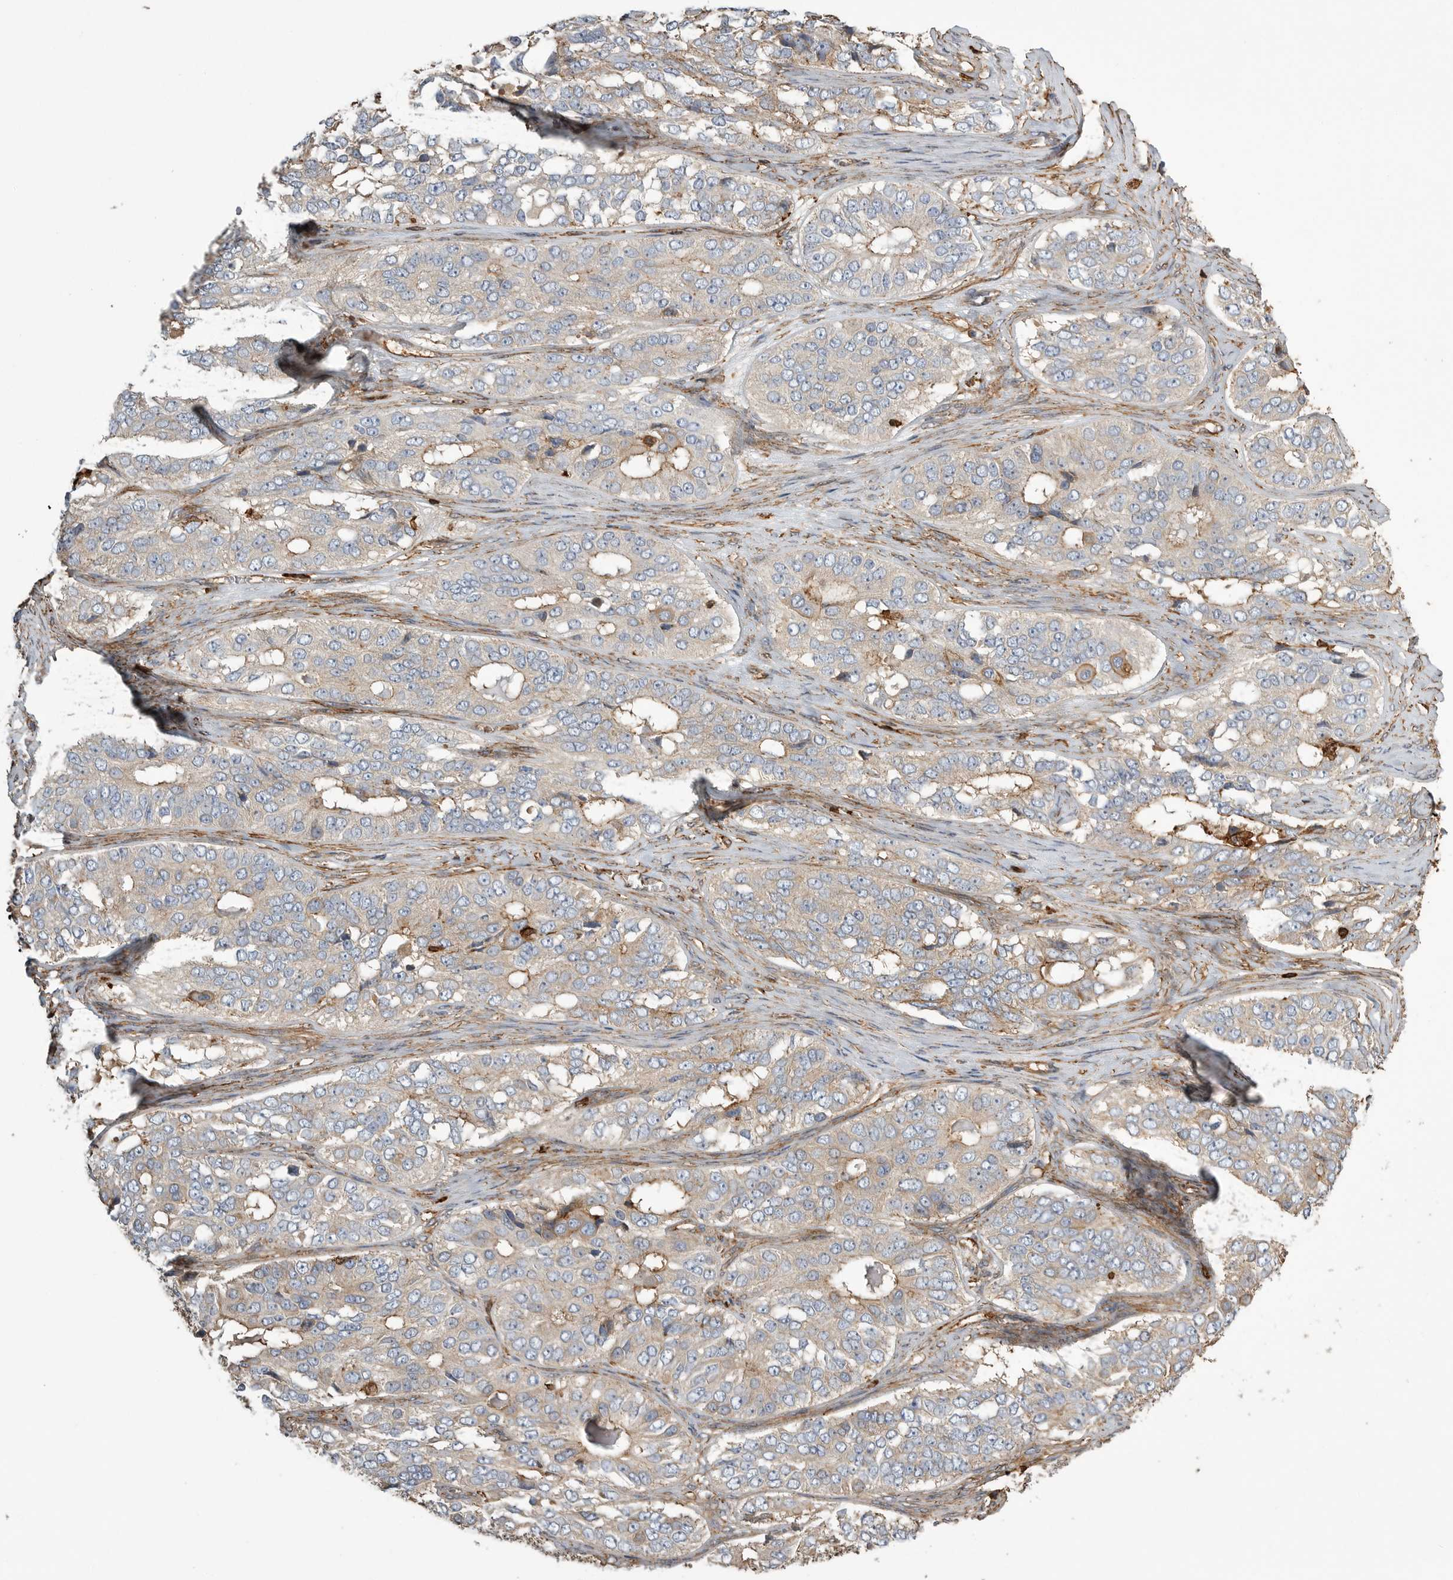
{"staining": {"intensity": "negative", "quantity": "none", "location": "none"}, "tissue": "ovarian cancer", "cell_type": "Tumor cells", "image_type": "cancer", "snomed": [{"axis": "morphology", "description": "Carcinoma, endometroid"}, {"axis": "topography", "description": "Ovary"}], "caption": "Photomicrograph shows no protein positivity in tumor cells of ovarian cancer (endometroid carcinoma) tissue.", "gene": "GPER1", "patient": {"sex": "female", "age": 51}}